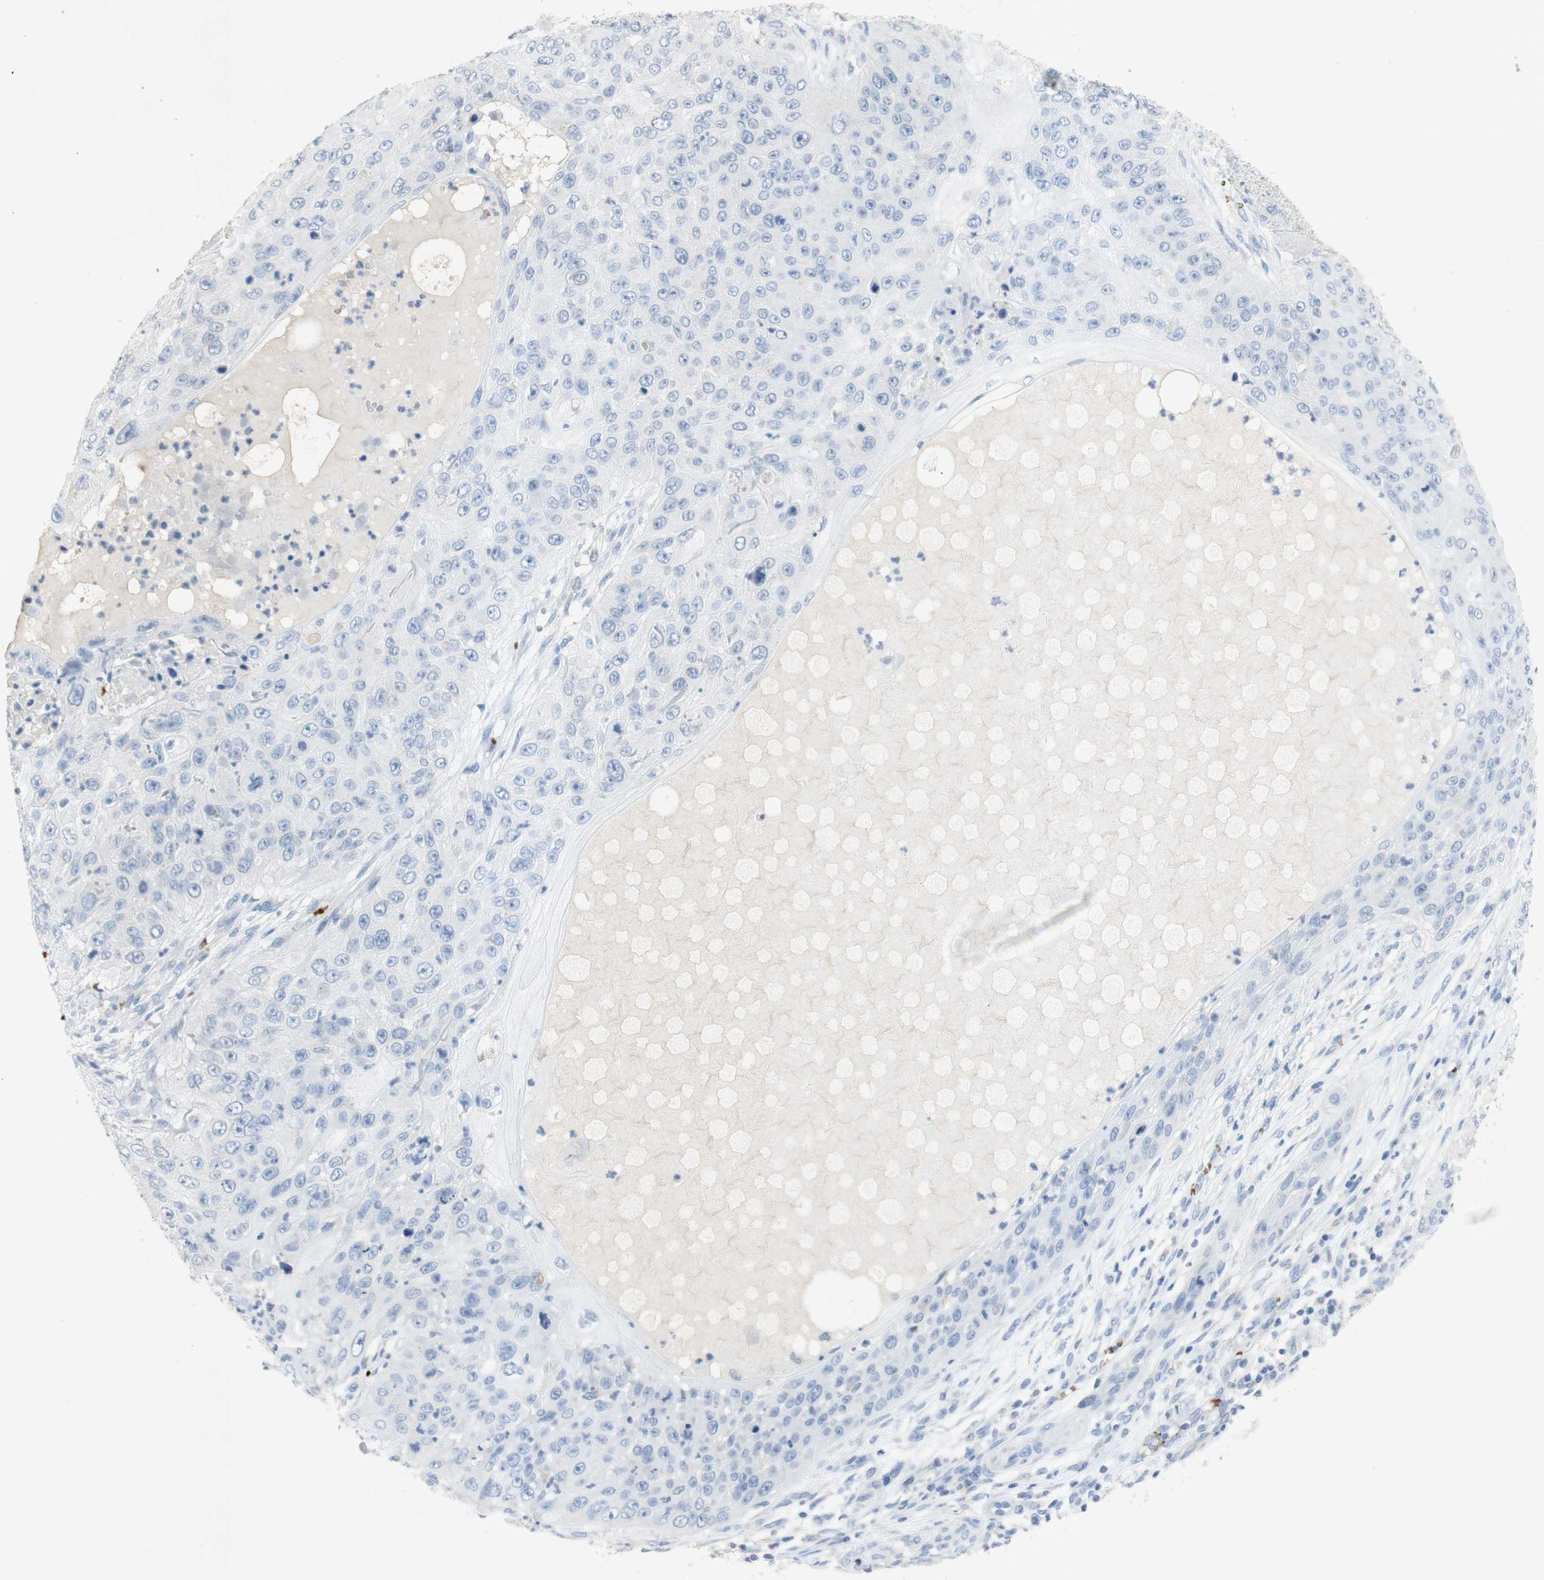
{"staining": {"intensity": "negative", "quantity": "none", "location": "none"}, "tissue": "skin cancer", "cell_type": "Tumor cells", "image_type": "cancer", "snomed": [{"axis": "morphology", "description": "Squamous cell carcinoma, NOS"}, {"axis": "topography", "description": "Skin"}], "caption": "There is no significant expression in tumor cells of skin squamous cell carcinoma.", "gene": "EPO", "patient": {"sex": "female", "age": 80}}